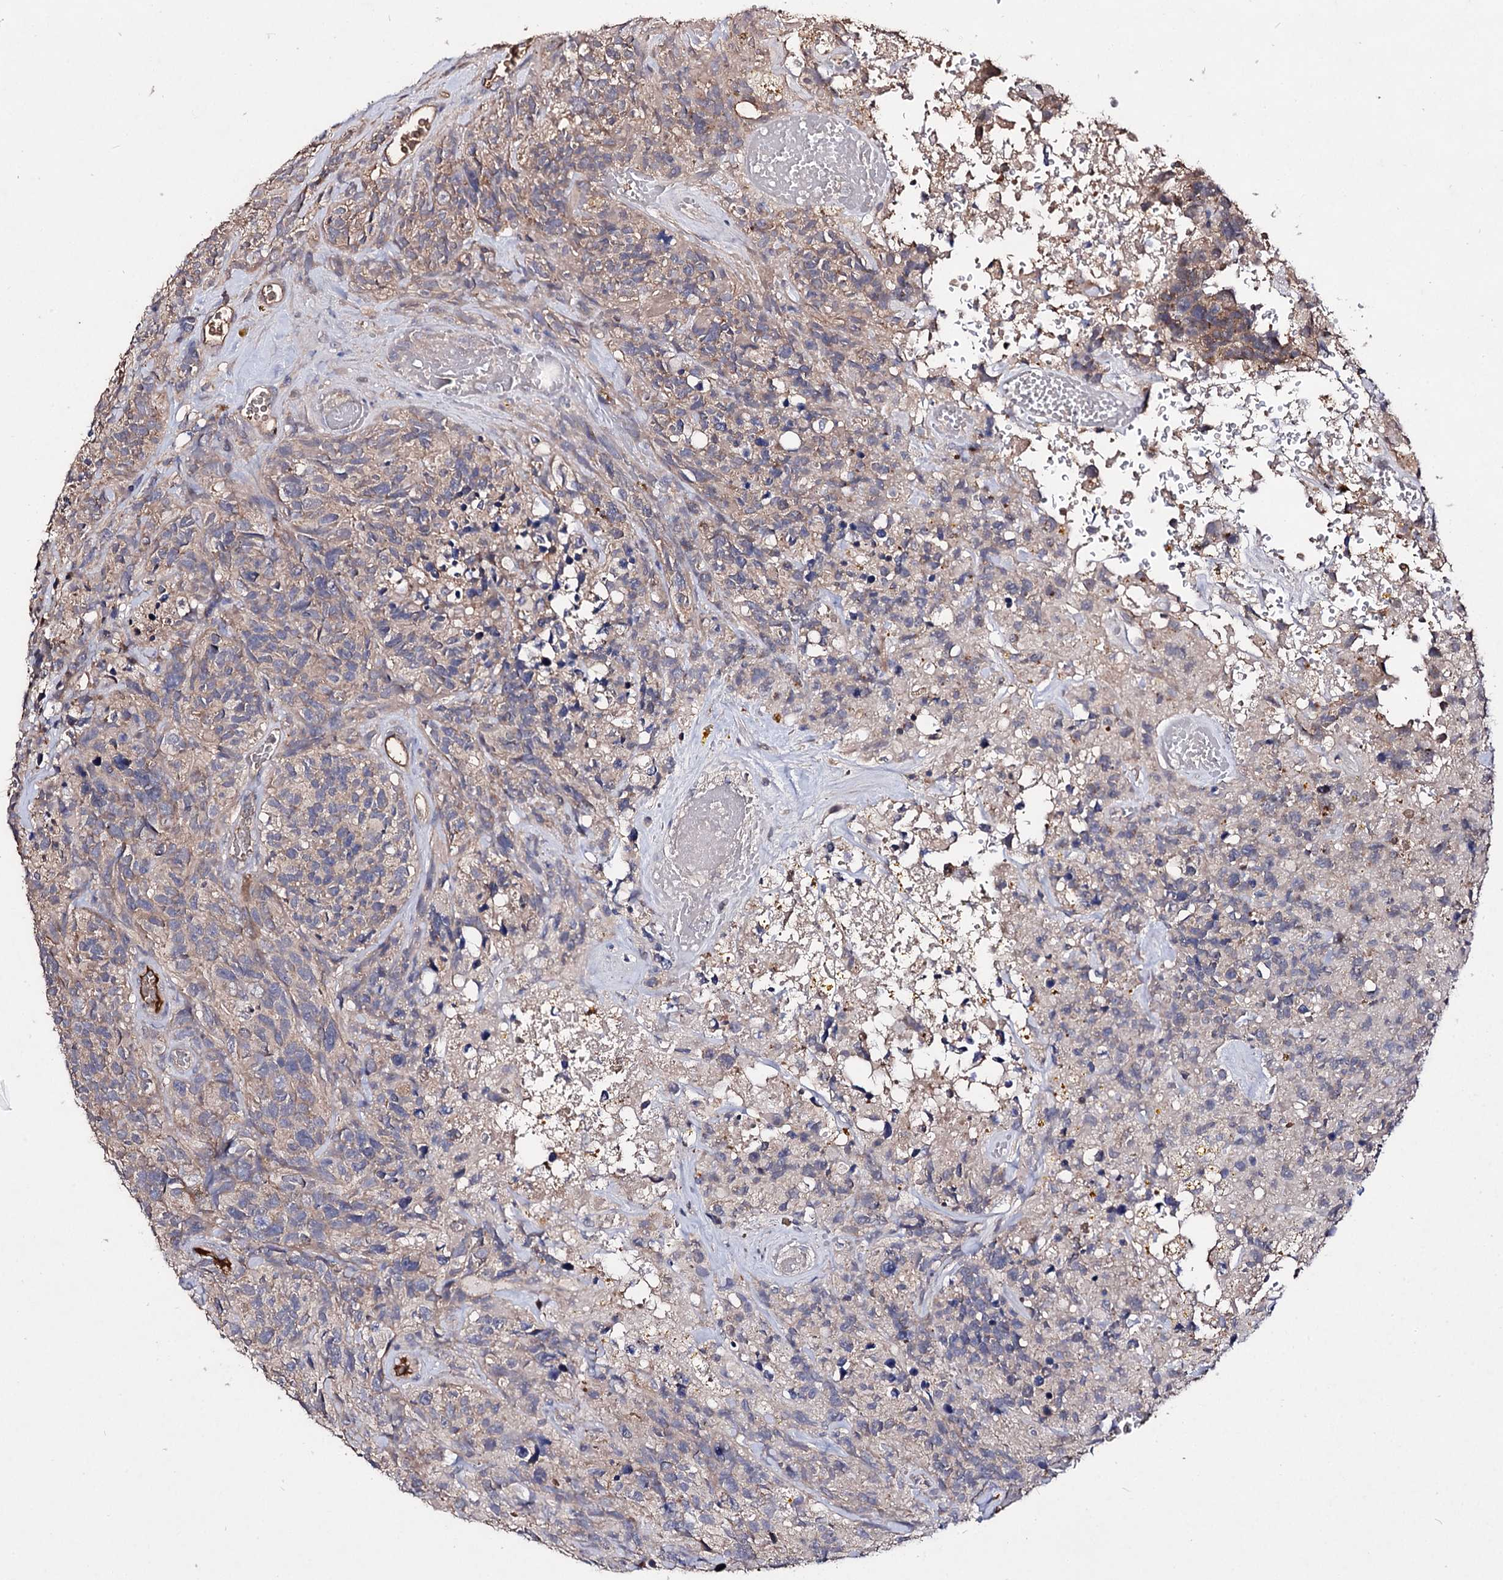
{"staining": {"intensity": "weak", "quantity": "<25%", "location": "cytoplasmic/membranous"}, "tissue": "glioma", "cell_type": "Tumor cells", "image_type": "cancer", "snomed": [{"axis": "morphology", "description": "Glioma, malignant, High grade"}, {"axis": "topography", "description": "Brain"}], "caption": "An image of malignant glioma (high-grade) stained for a protein displays no brown staining in tumor cells.", "gene": "ARFIP2", "patient": {"sex": "male", "age": 69}}